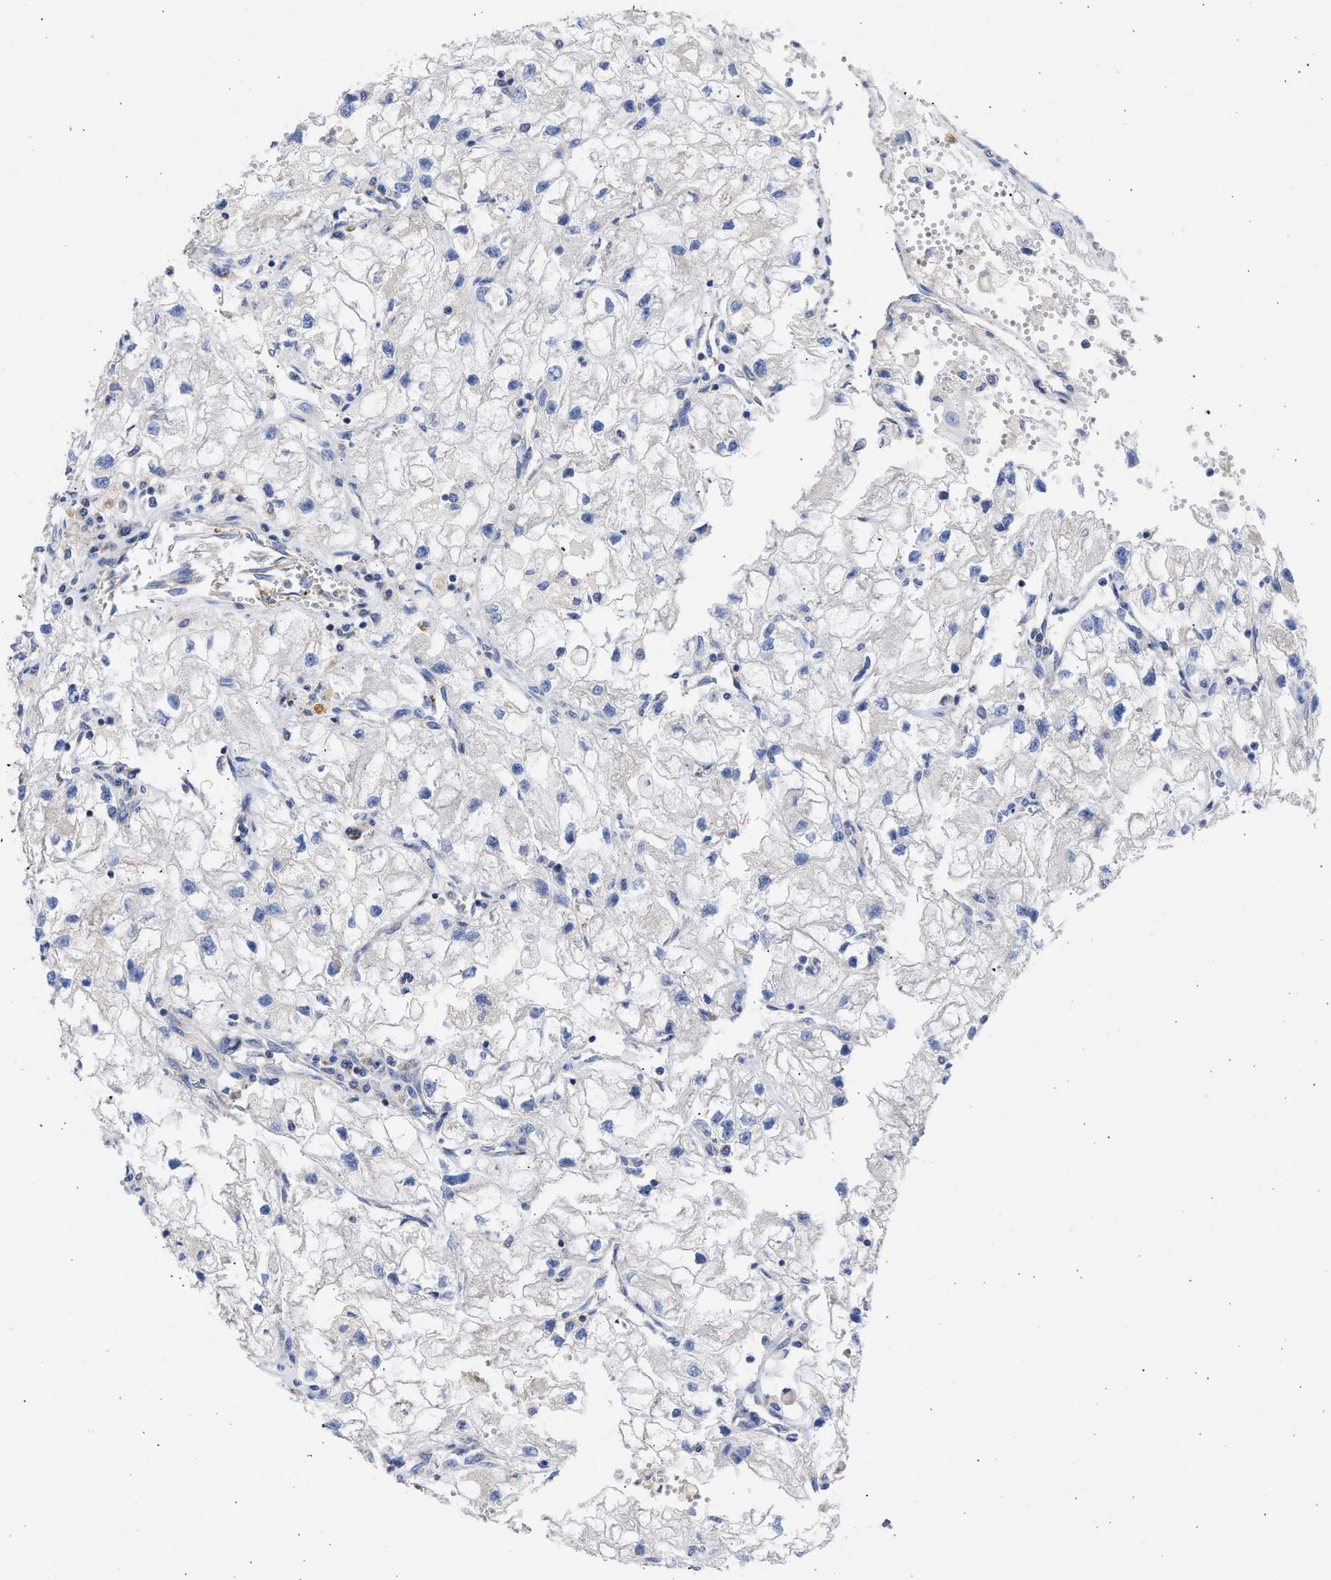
{"staining": {"intensity": "negative", "quantity": "none", "location": "none"}, "tissue": "renal cancer", "cell_type": "Tumor cells", "image_type": "cancer", "snomed": [{"axis": "morphology", "description": "Adenocarcinoma, NOS"}, {"axis": "topography", "description": "Kidney"}], "caption": "Renal cancer stained for a protein using immunohistochemistry (IHC) displays no positivity tumor cells.", "gene": "BTG3", "patient": {"sex": "female", "age": 70}}